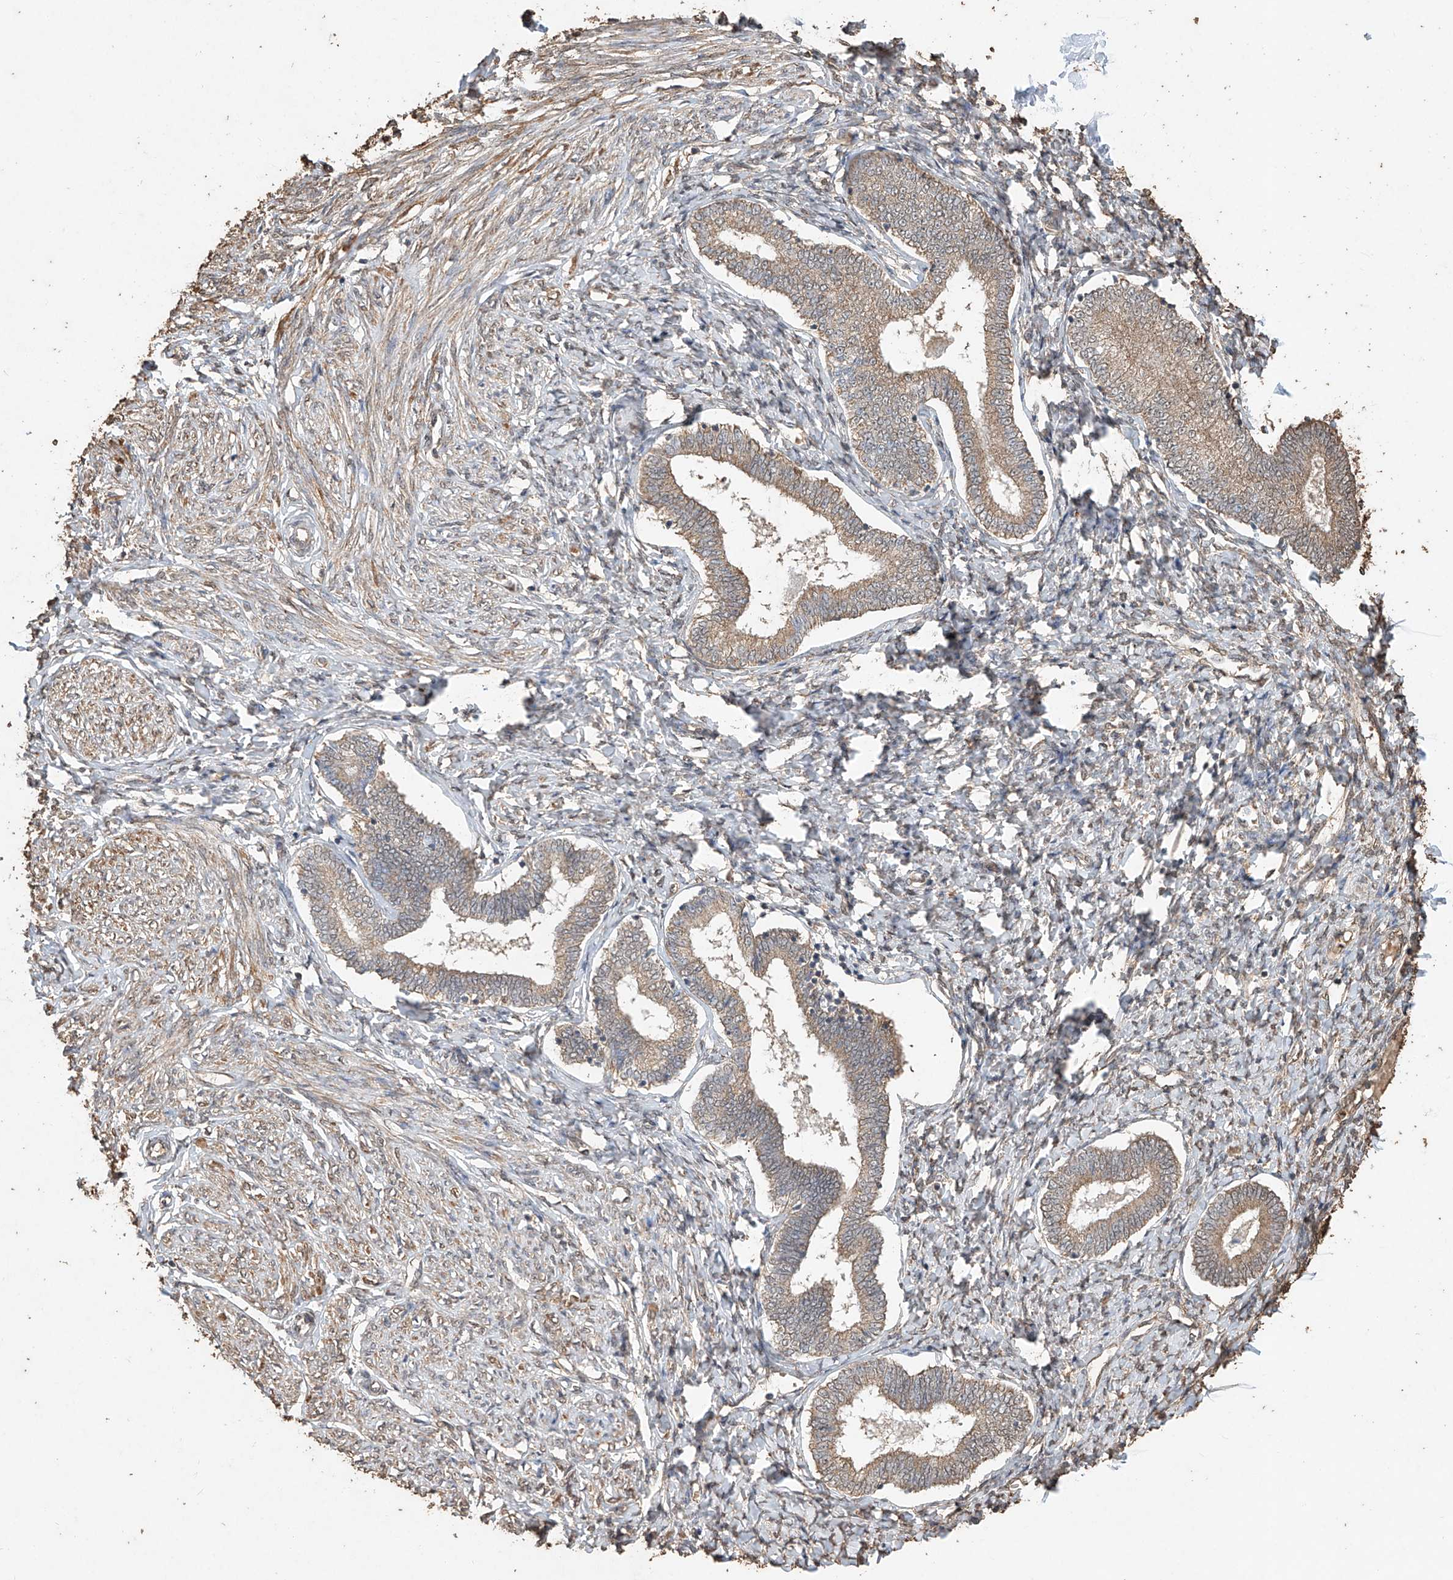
{"staining": {"intensity": "weak", "quantity": "25%-75%", "location": "cytoplasmic/membranous"}, "tissue": "endometrium", "cell_type": "Cells in endometrial stroma", "image_type": "normal", "snomed": [{"axis": "morphology", "description": "Normal tissue, NOS"}, {"axis": "topography", "description": "Endometrium"}], "caption": "Immunohistochemical staining of unremarkable endometrium reveals low levels of weak cytoplasmic/membranous positivity in approximately 25%-75% of cells in endometrial stroma.", "gene": "ELOVL1", "patient": {"sex": "female", "age": 72}}